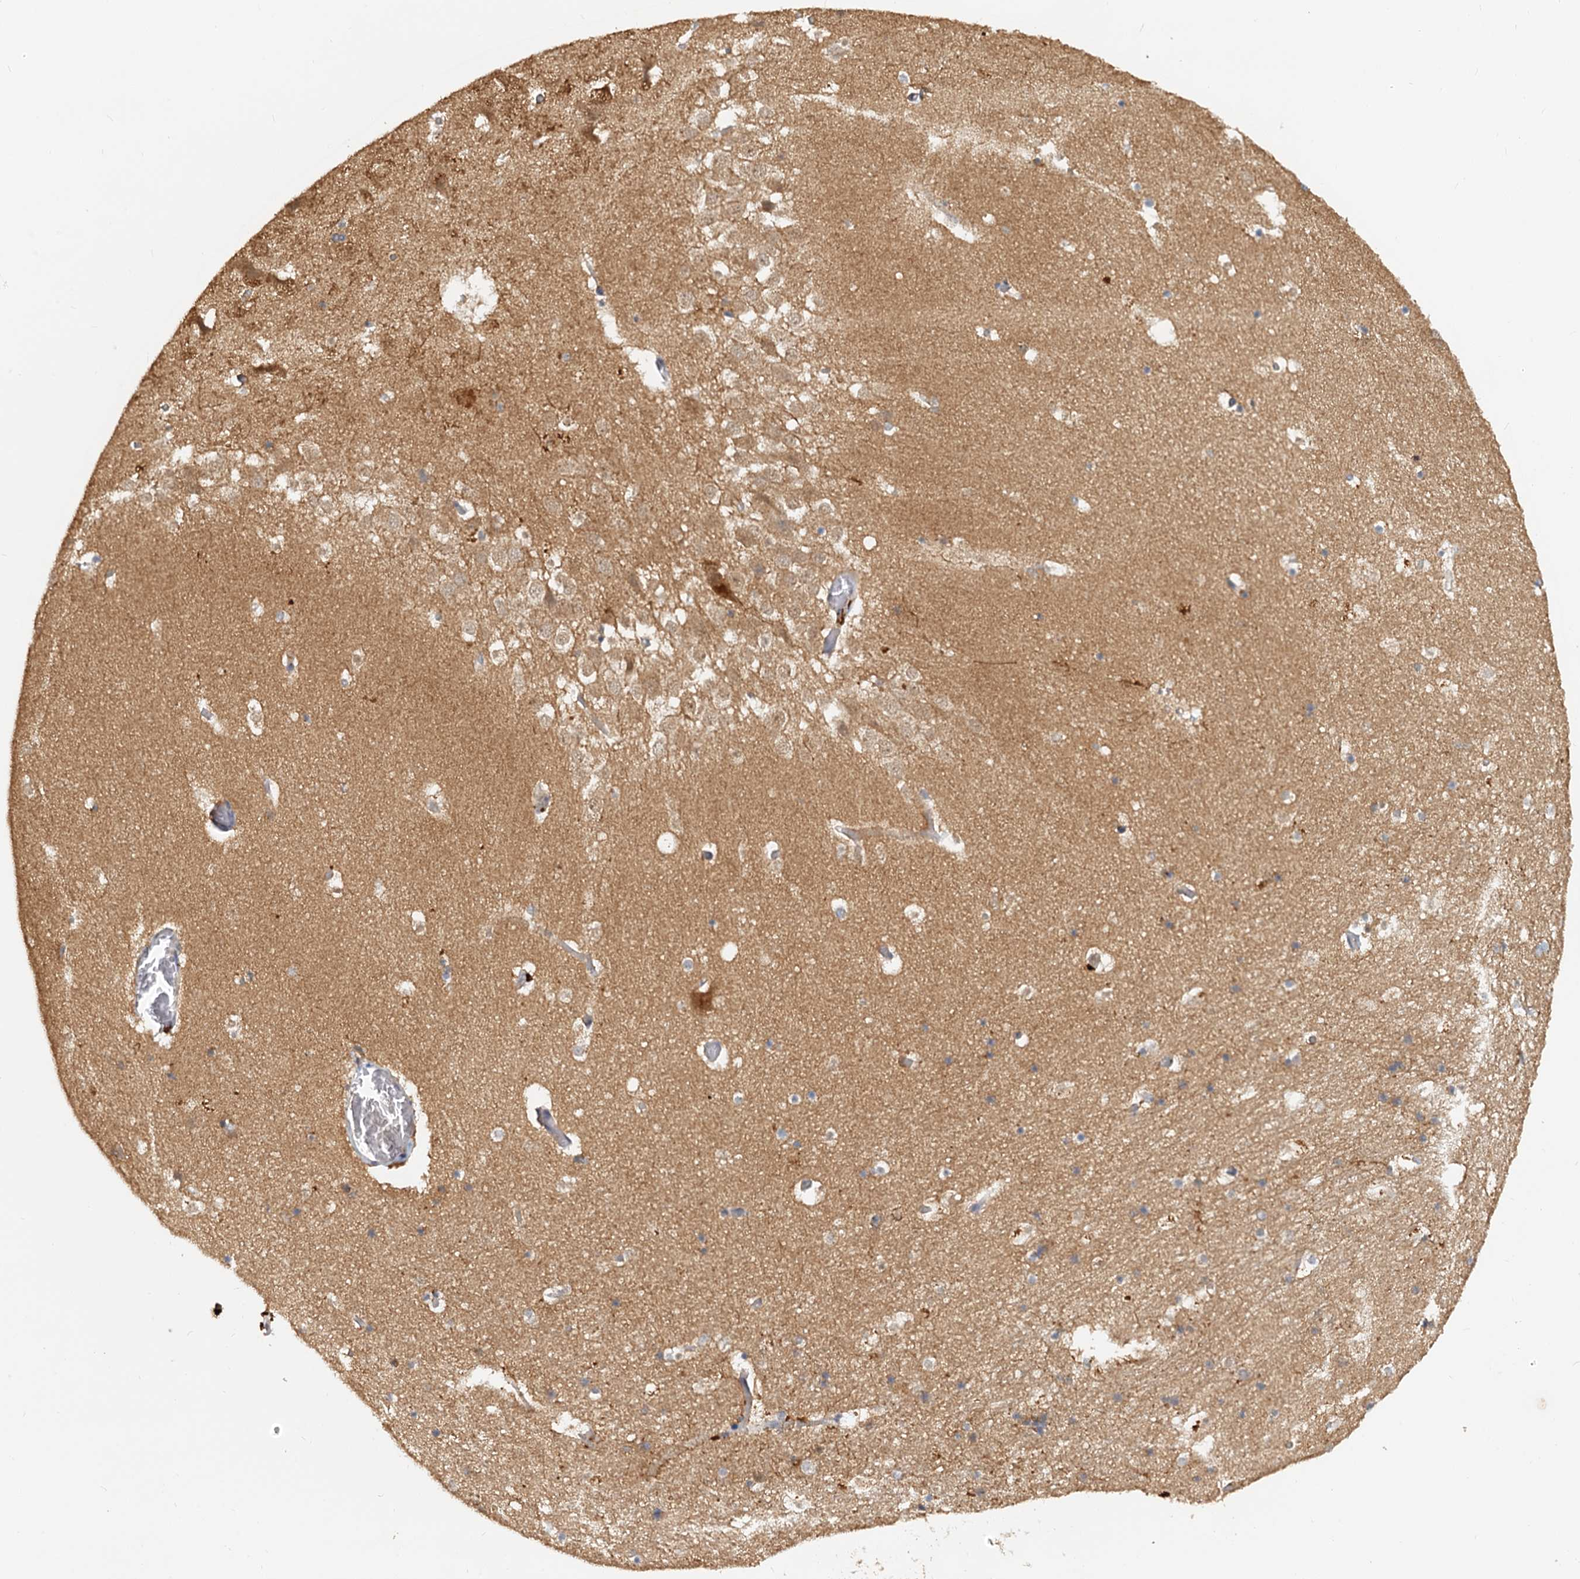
{"staining": {"intensity": "negative", "quantity": "none", "location": "none"}, "tissue": "hippocampus", "cell_type": "Glial cells", "image_type": "normal", "snomed": [{"axis": "morphology", "description": "Normal tissue, NOS"}, {"axis": "topography", "description": "Hippocampus"}], "caption": "Immunohistochemistry image of benign hippocampus: human hippocampus stained with DAB reveals no significant protein positivity in glial cells. (DAB (3,3'-diaminobenzidine) immunohistochemistry visualized using brightfield microscopy, high magnification).", "gene": "TOLLIP", "patient": {"sex": "female", "age": 52}}